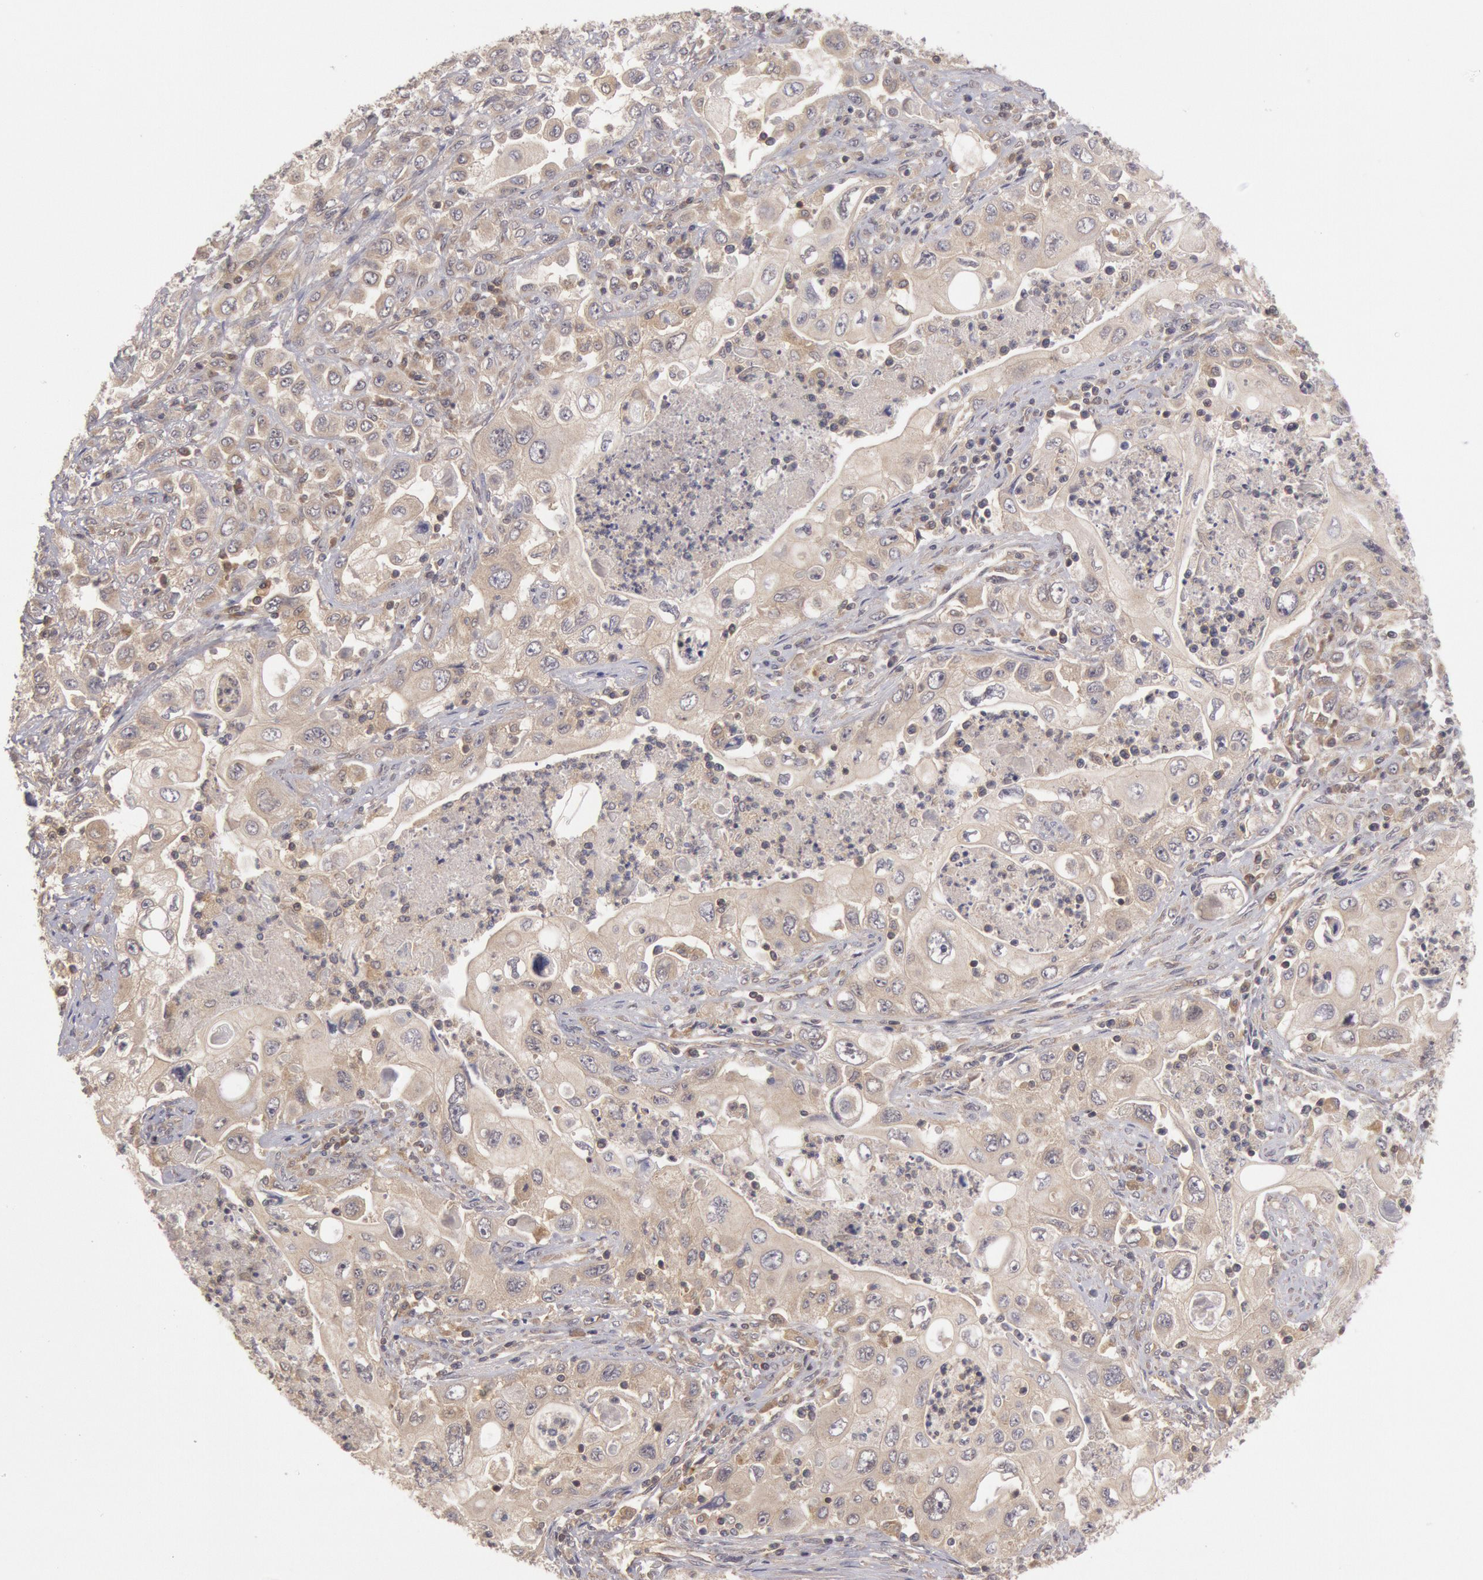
{"staining": {"intensity": "weak", "quantity": ">75%", "location": "cytoplasmic/membranous"}, "tissue": "pancreatic cancer", "cell_type": "Tumor cells", "image_type": "cancer", "snomed": [{"axis": "morphology", "description": "Adenocarcinoma, NOS"}, {"axis": "topography", "description": "Pancreas"}], "caption": "High-magnification brightfield microscopy of adenocarcinoma (pancreatic) stained with DAB (brown) and counterstained with hematoxylin (blue). tumor cells exhibit weak cytoplasmic/membranous positivity is seen in approximately>75% of cells.", "gene": "BRAF", "patient": {"sex": "male", "age": 70}}